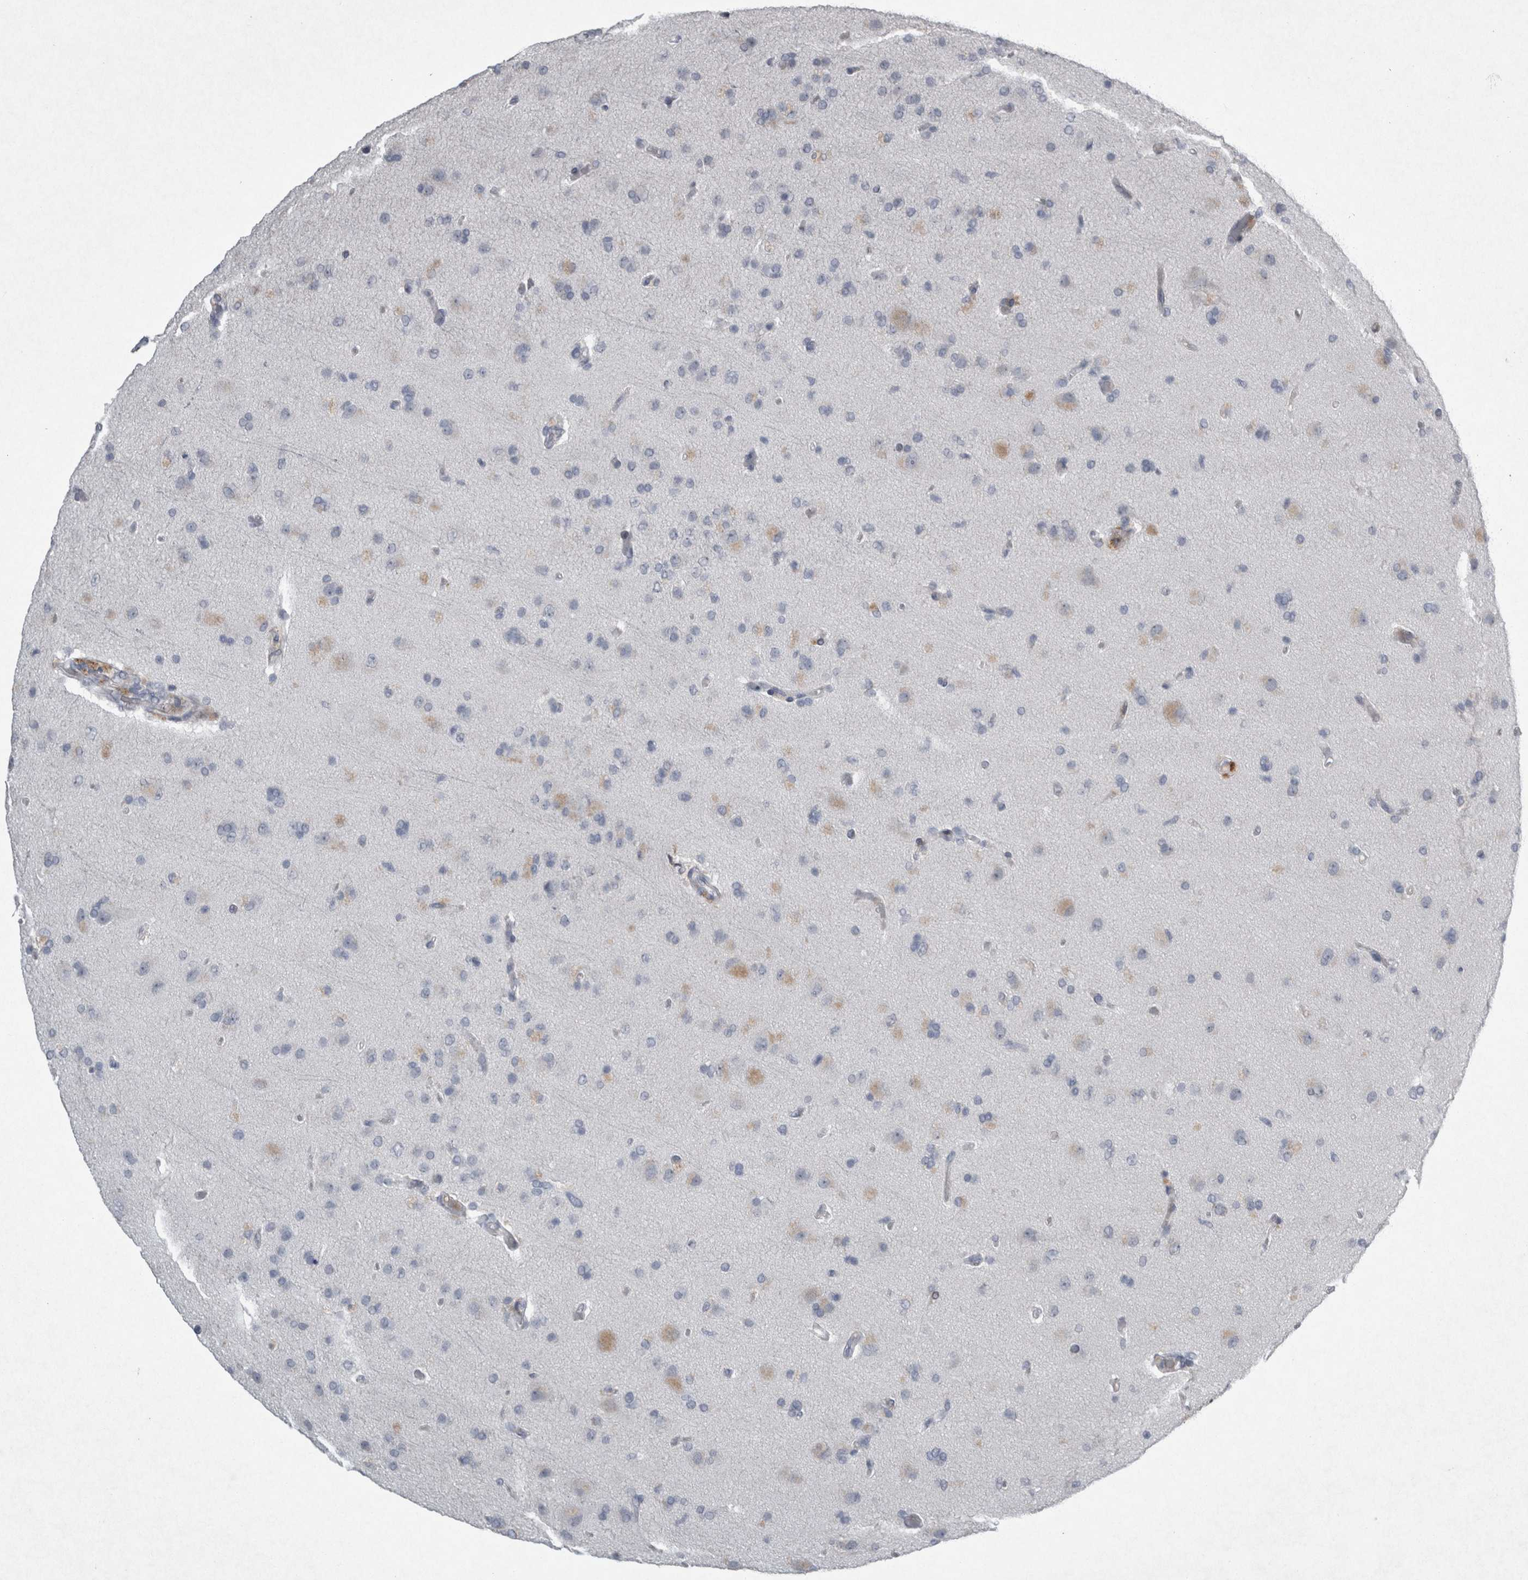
{"staining": {"intensity": "weak", "quantity": "<25%", "location": "cytoplasmic/membranous"}, "tissue": "glioma", "cell_type": "Tumor cells", "image_type": "cancer", "snomed": [{"axis": "morphology", "description": "Glioma, malignant, High grade"}, {"axis": "topography", "description": "Brain"}], "caption": "IHC of malignant glioma (high-grade) exhibits no positivity in tumor cells.", "gene": "PDX1", "patient": {"sex": "male", "age": 72}}